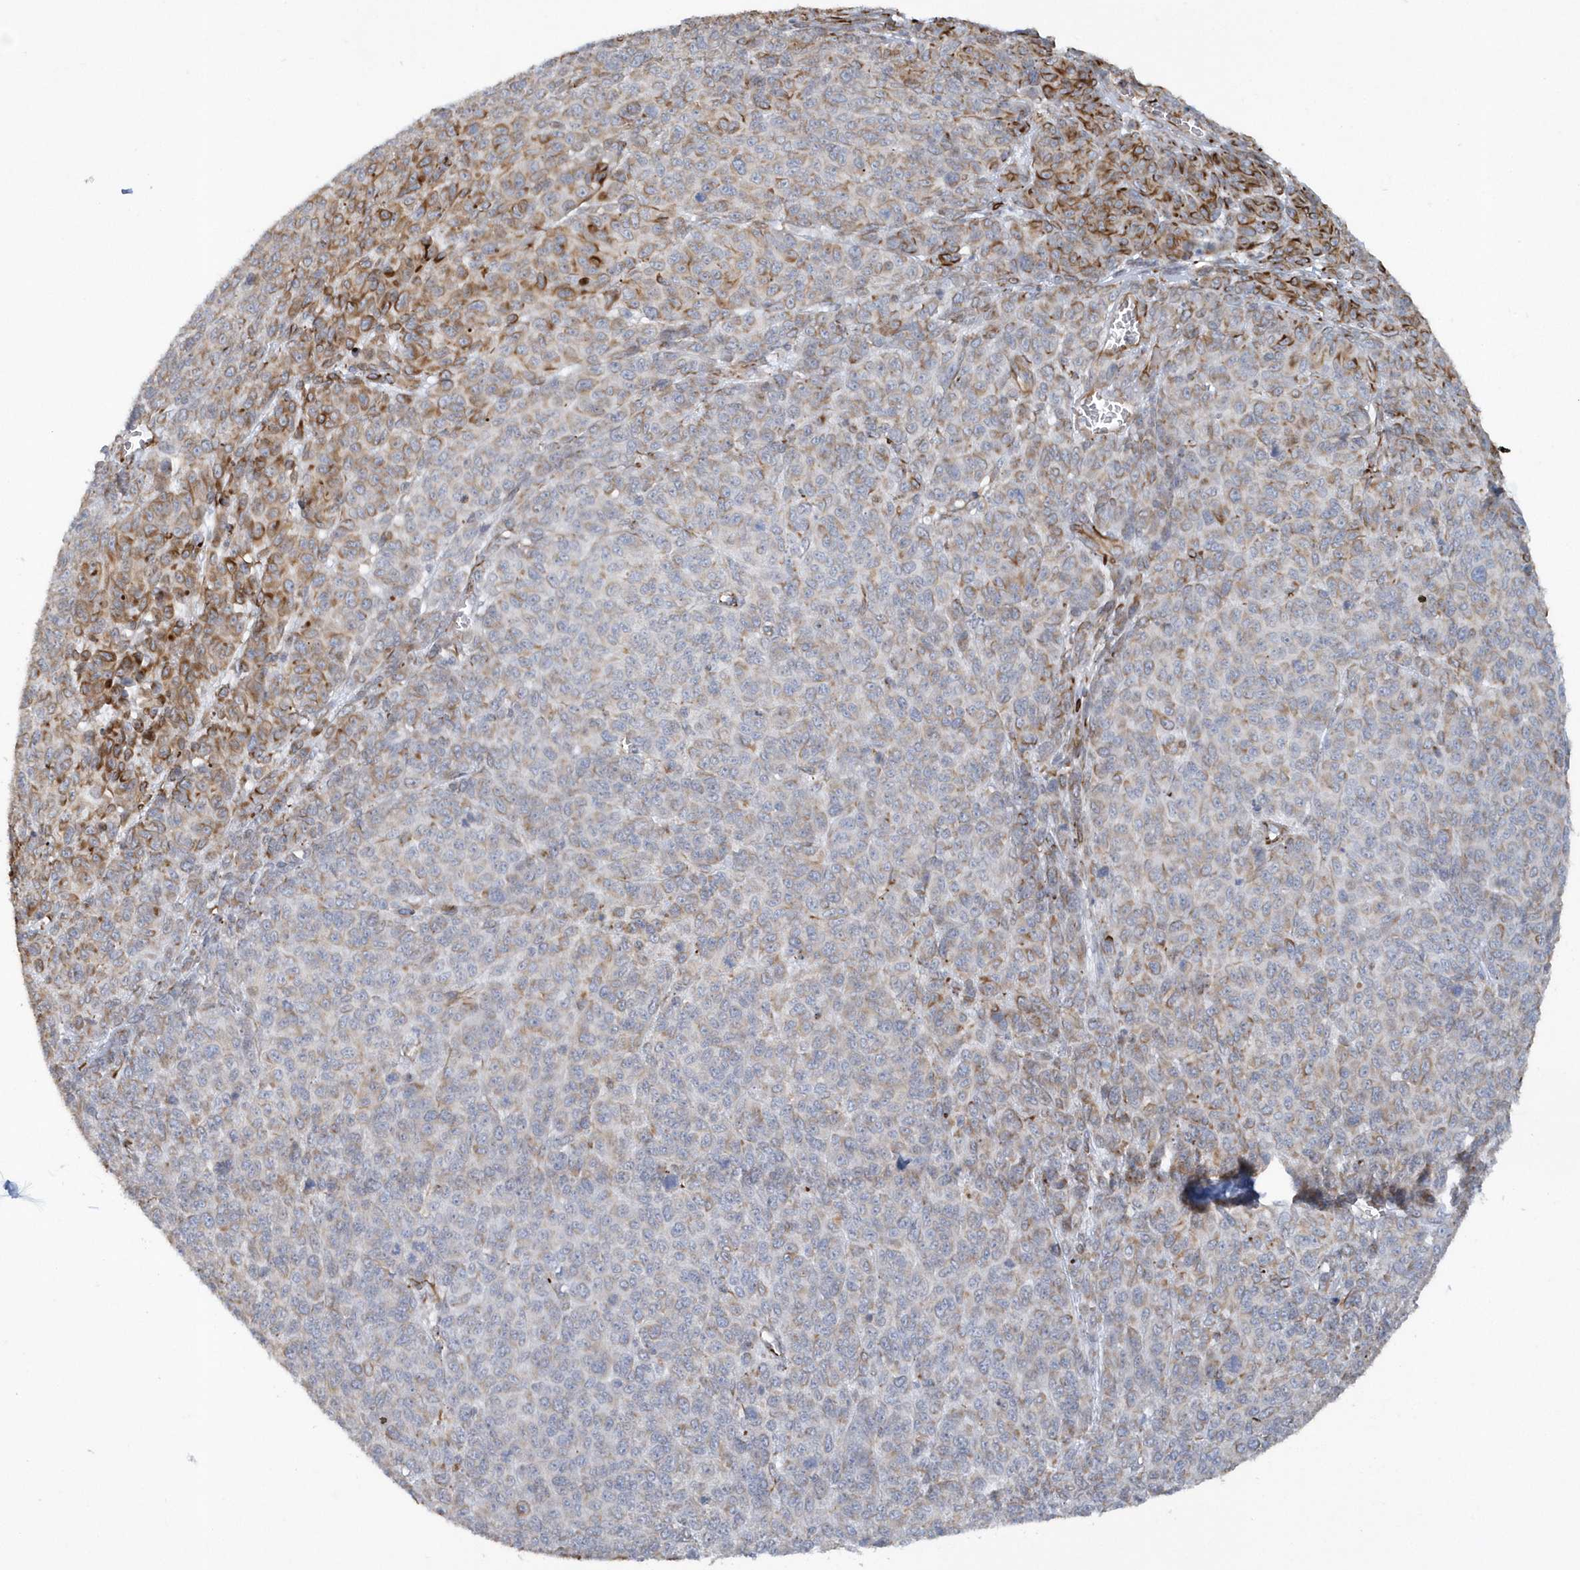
{"staining": {"intensity": "strong", "quantity": "<25%", "location": "cytoplasmic/membranous"}, "tissue": "melanoma", "cell_type": "Tumor cells", "image_type": "cancer", "snomed": [{"axis": "morphology", "description": "Malignant melanoma, NOS"}, {"axis": "topography", "description": "Skin"}], "caption": "The photomicrograph exhibits a brown stain indicating the presence of a protein in the cytoplasmic/membranous of tumor cells in melanoma.", "gene": "RAB17", "patient": {"sex": "male", "age": 49}}